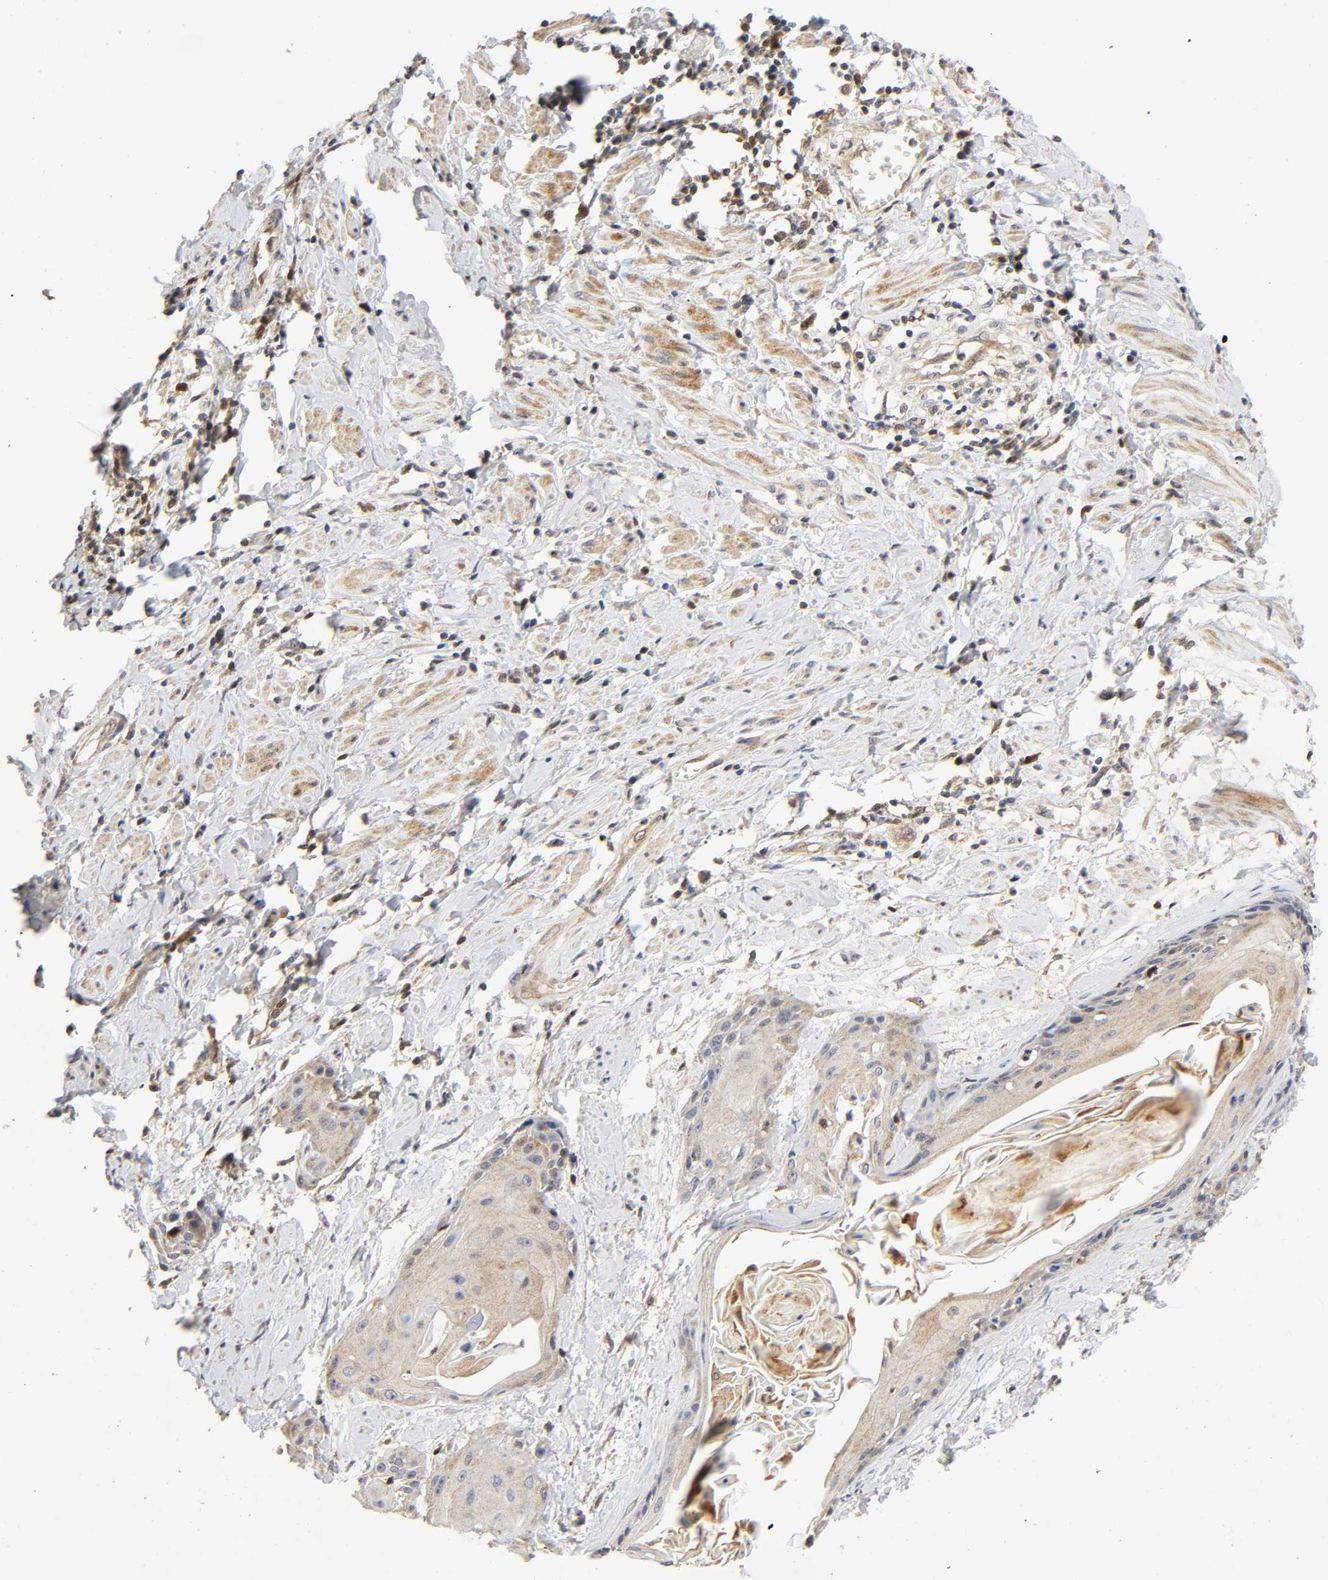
{"staining": {"intensity": "weak", "quantity": ">75%", "location": "cytoplasmic/membranous"}, "tissue": "cervical cancer", "cell_type": "Tumor cells", "image_type": "cancer", "snomed": [{"axis": "morphology", "description": "Squamous cell carcinoma, NOS"}, {"axis": "topography", "description": "Cervix"}], "caption": "The image demonstrates staining of cervical cancer (squamous cell carcinoma), revealing weak cytoplasmic/membranous protein positivity (brown color) within tumor cells.", "gene": "CASP9", "patient": {"sex": "female", "age": 57}}